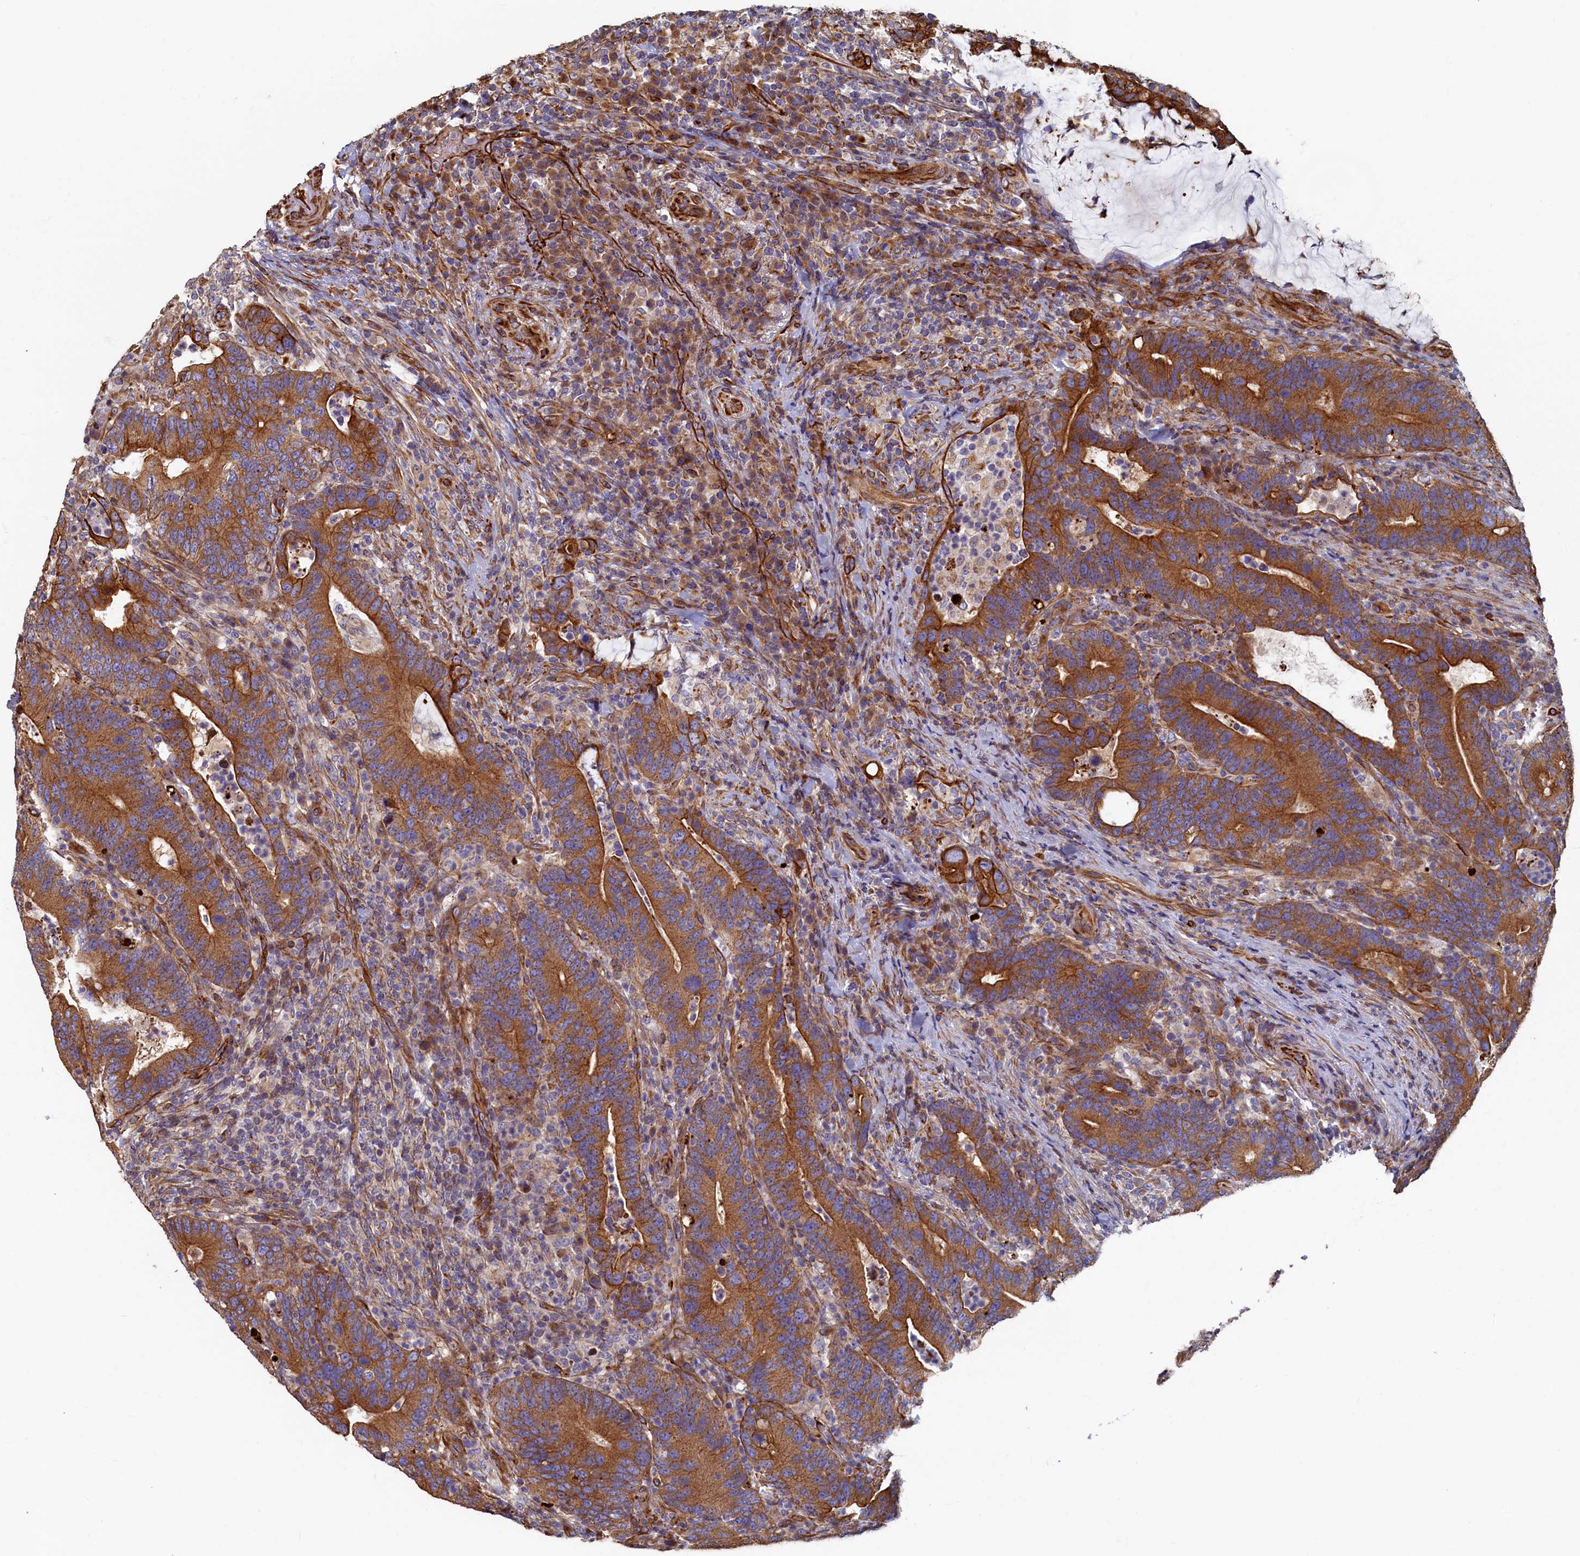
{"staining": {"intensity": "strong", "quantity": ">75%", "location": "cytoplasmic/membranous"}, "tissue": "colorectal cancer", "cell_type": "Tumor cells", "image_type": "cancer", "snomed": [{"axis": "morphology", "description": "Adenocarcinoma, NOS"}, {"axis": "topography", "description": "Colon"}], "caption": "IHC histopathology image of human colorectal cancer (adenocarcinoma) stained for a protein (brown), which displays high levels of strong cytoplasmic/membranous positivity in approximately >75% of tumor cells.", "gene": "LRRC57", "patient": {"sex": "female", "age": 66}}